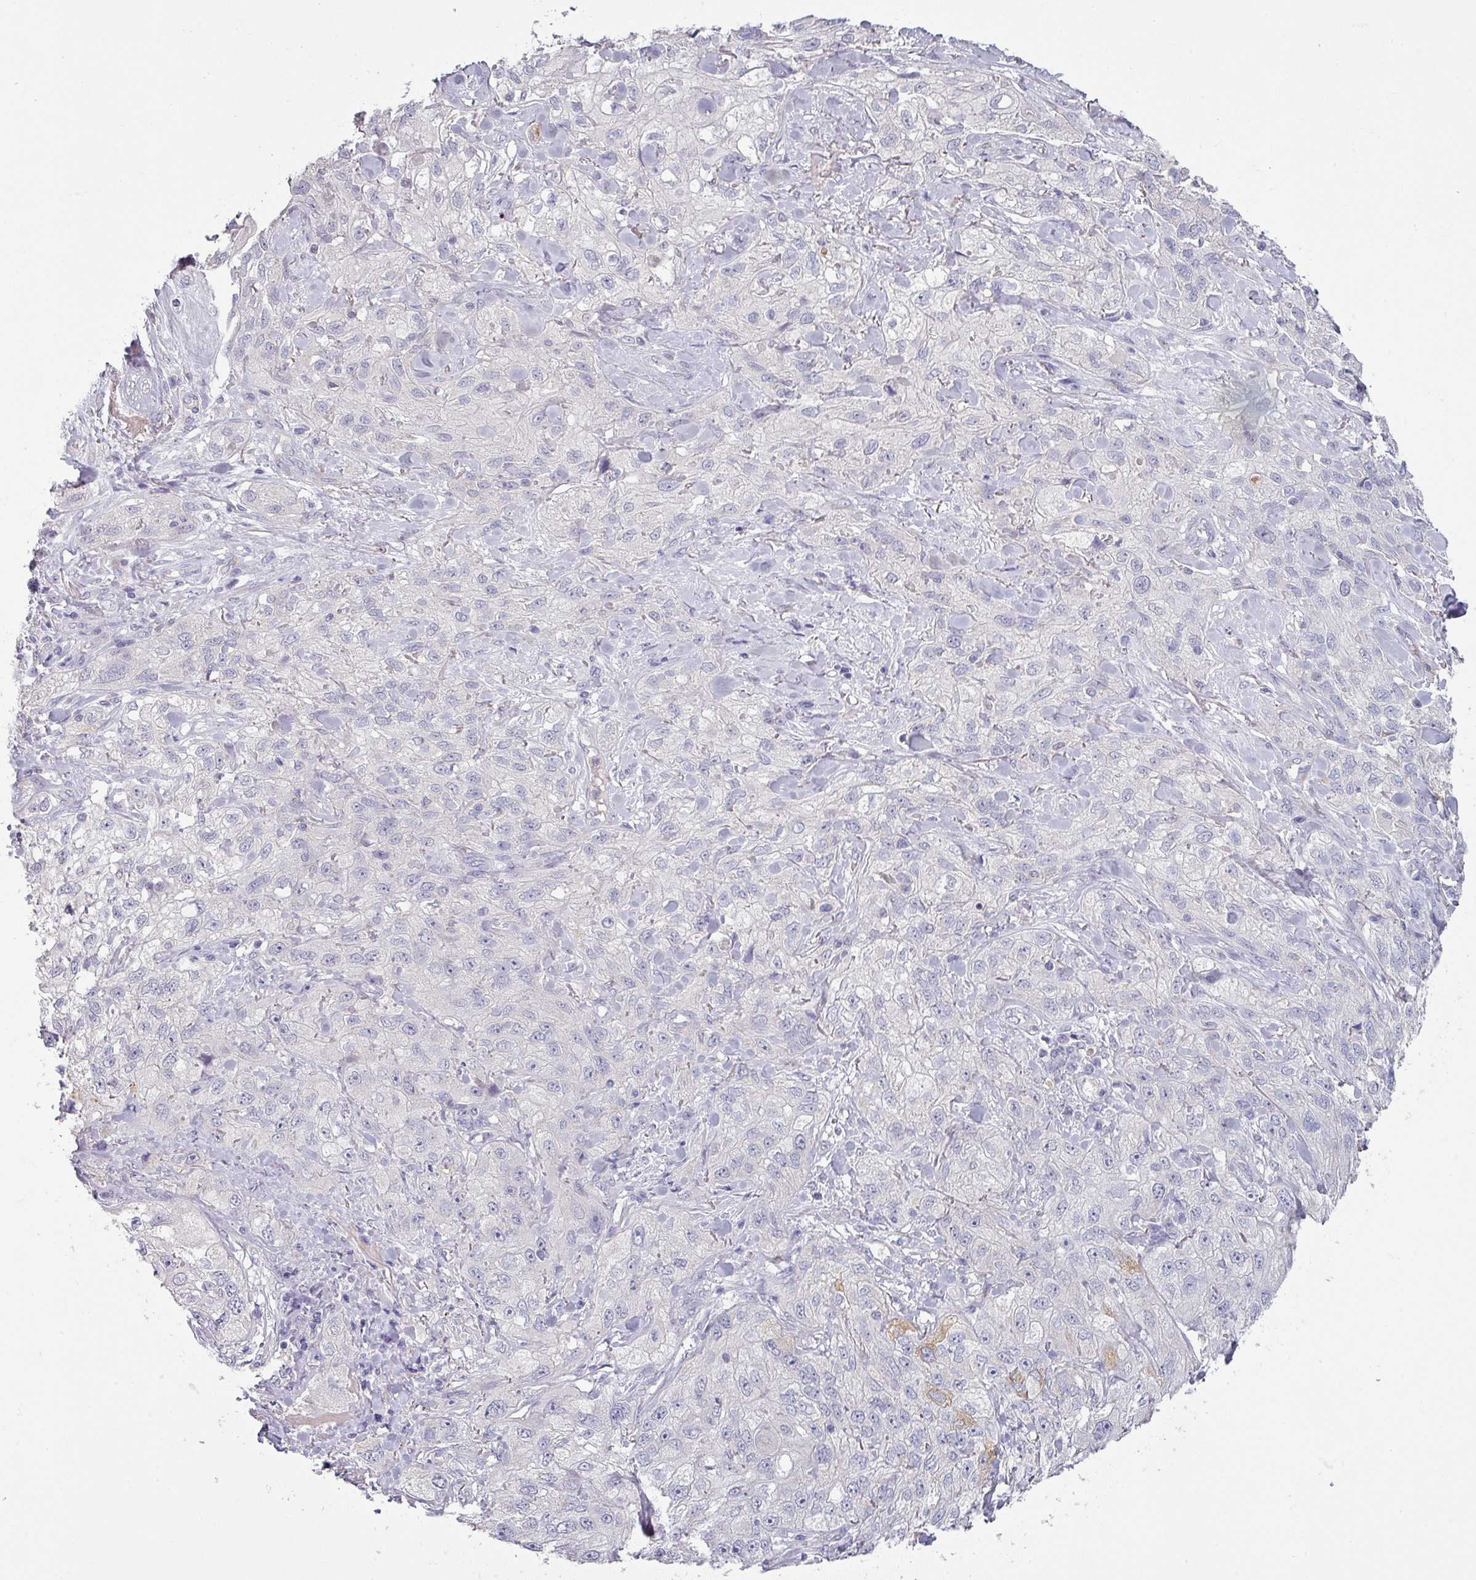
{"staining": {"intensity": "negative", "quantity": "none", "location": "none"}, "tissue": "skin cancer", "cell_type": "Tumor cells", "image_type": "cancer", "snomed": [{"axis": "morphology", "description": "Squamous cell carcinoma, NOS"}, {"axis": "topography", "description": "Skin"}, {"axis": "topography", "description": "Vulva"}], "caption": "High power microscopy histopathology image of an immunohistochemistry (IHC) micrograph of skin squamous cell carcinoma, revealing no significant staining in tumor cells. The staining was performed using DAB (3,3'-diaminobenzidine) to visualize the protein expression in brown, while the nuclei were stained in blue with hematoxylin (Magnification: 20x).", "gene": "MAGEC3", "patient": {"sex": "female", "age": 86}}